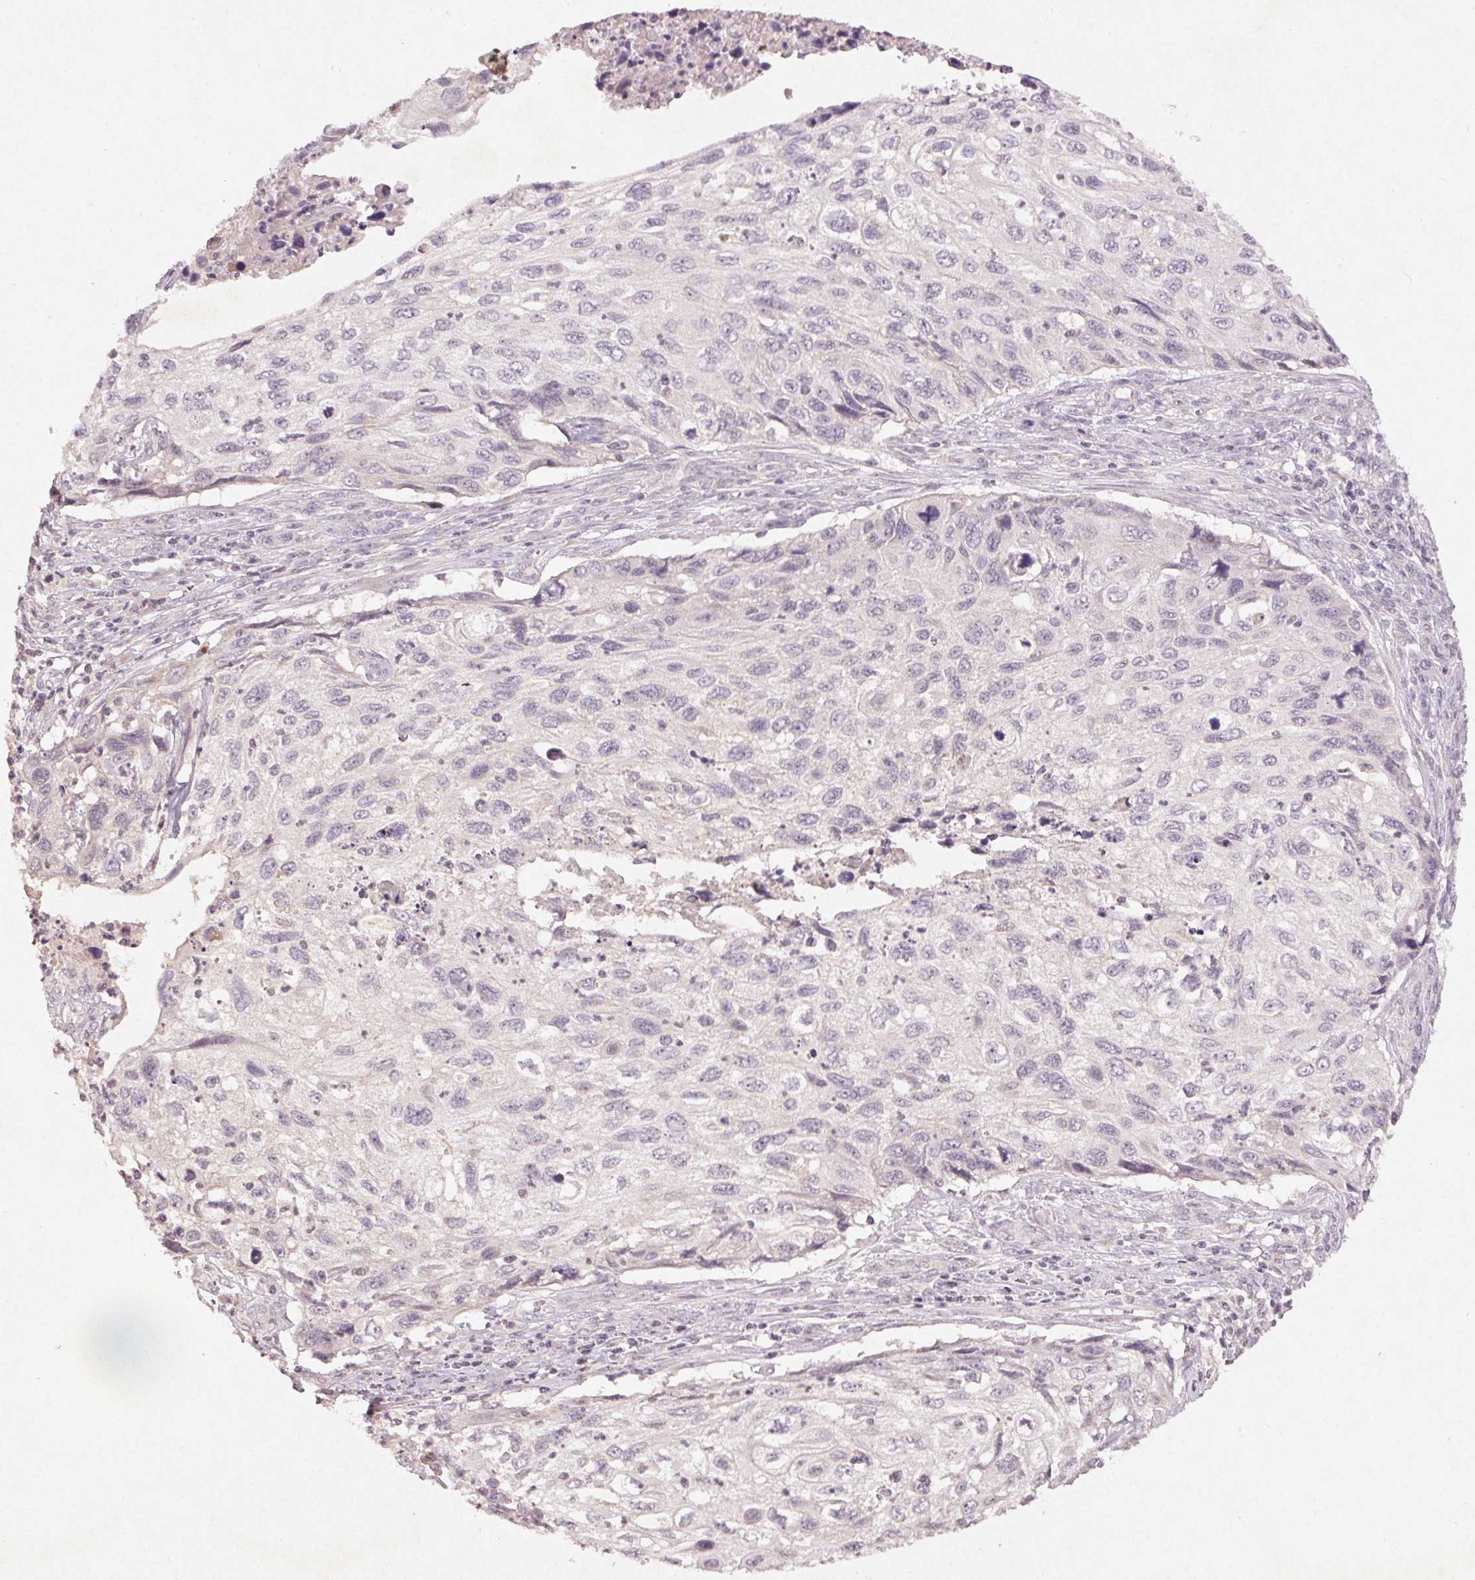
{"staining": {"intensity": "negative", "quantity": "none", "location": "none"}, "tissue": "cervical cancer", "cell_type": "Tumor cells", "image_type": "cancer", "snomed": [{"axis": "morphology", "description": "Squamous cell carcinoma, NOS"}, {"axis": "topography", "description": "Cervix"}], "caption": "The IHC image has no significant expression in tumor cells of cervical cancer tissue. Brightfield microscopy of immunohistochemistry stained with DAB (brown) and hematoxylin (blue), captured at high magnification.", "gene": "KLRC3", "patient": {"sex": "female", "age": 70}}